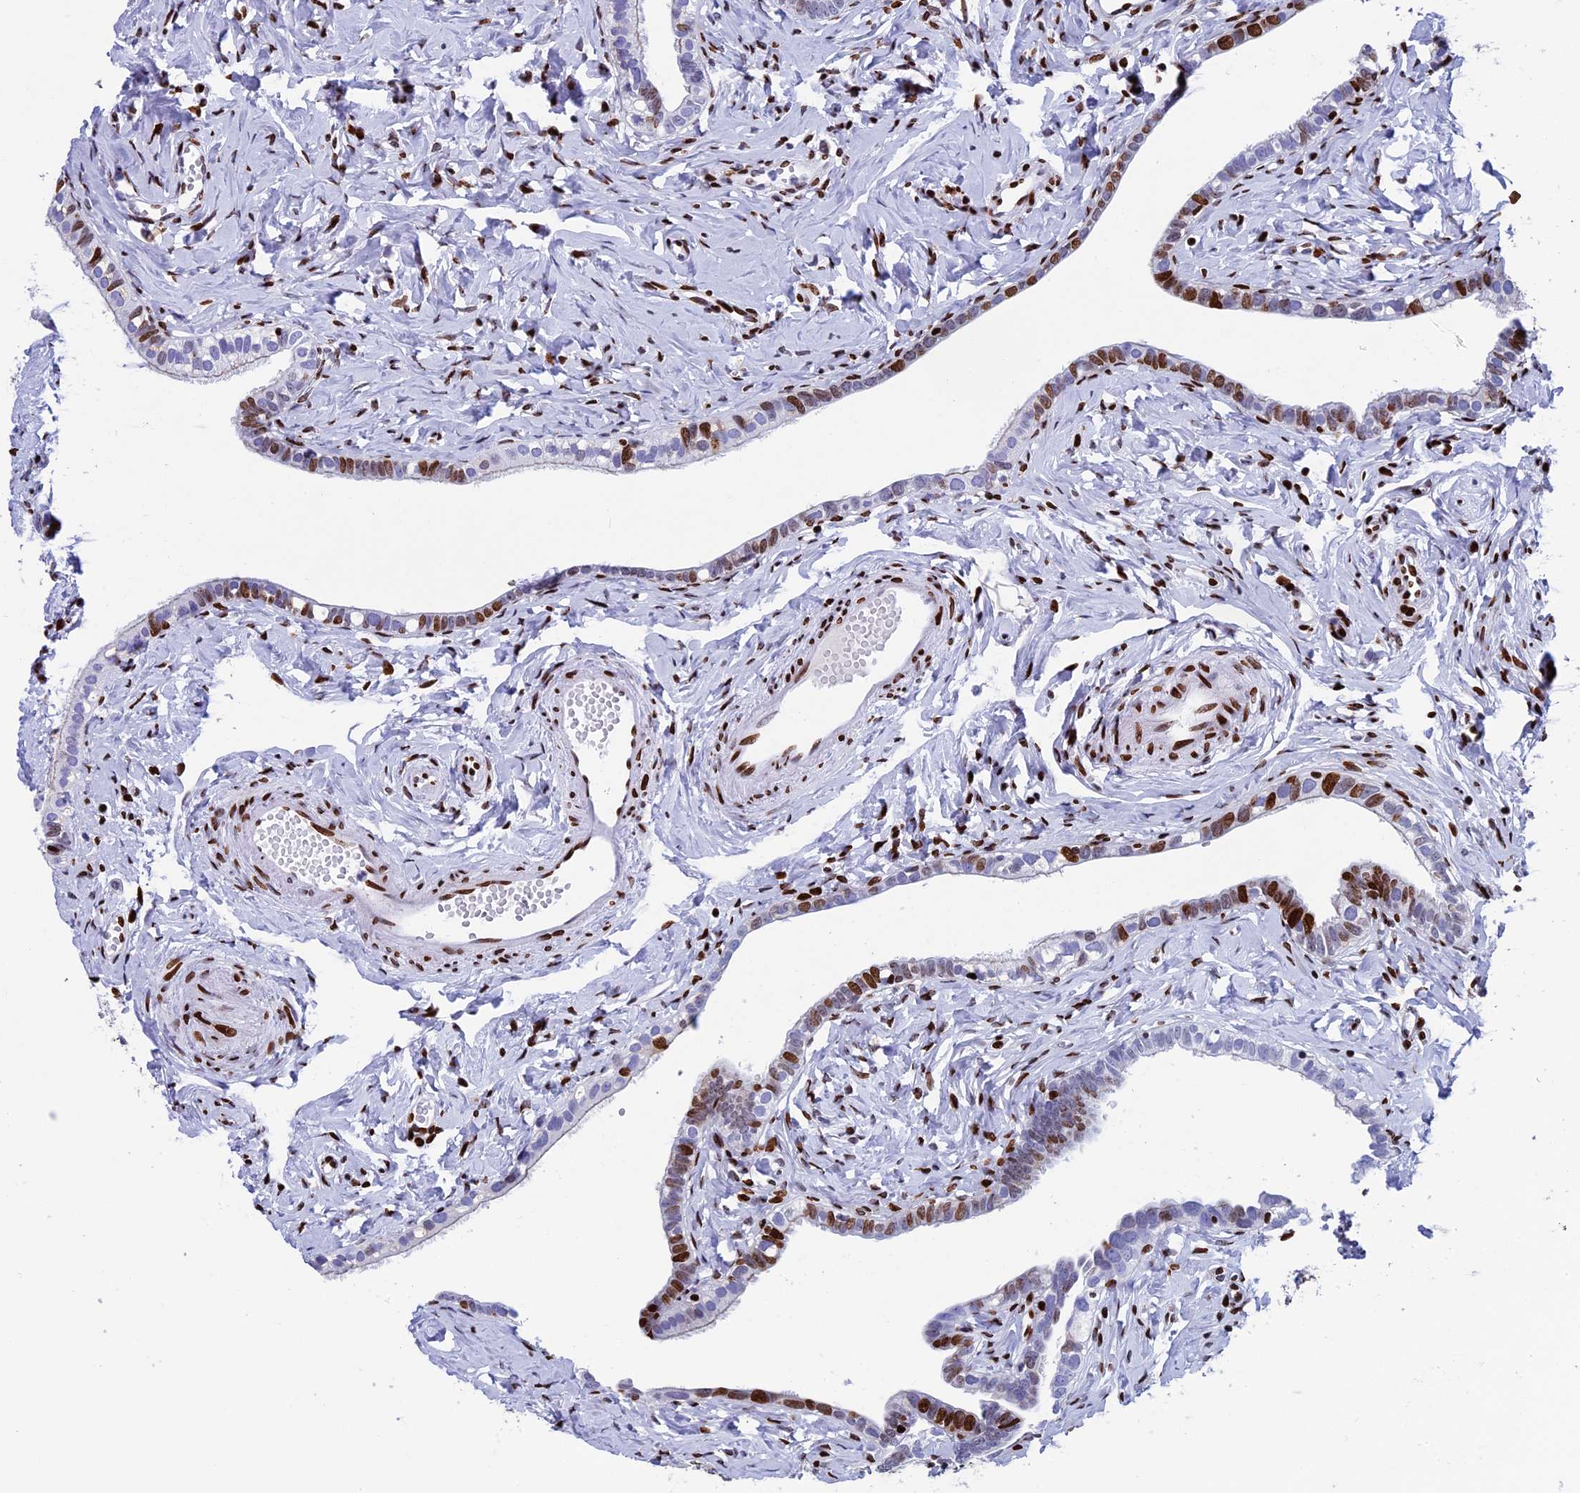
{"staining": {"intensity": "strong", "quantity": "25%-75%", "location": "nuclear"}, "tissue": "fallopian tube", "cell_type": "Glandular cells", "image_type": "normal", "snomed": [{"axis": "morphology", "description": "Normal tissue, NOS"}, {"axis": "topography", "description": "Fallopian tube"}], "caption": "Glandular cells exhibit strong nuclear staining in approximately 25%-75% of cells in benign fallopian tube.", "gene": "BTBD3", "patient": {"sex": "female", "age": 66}}